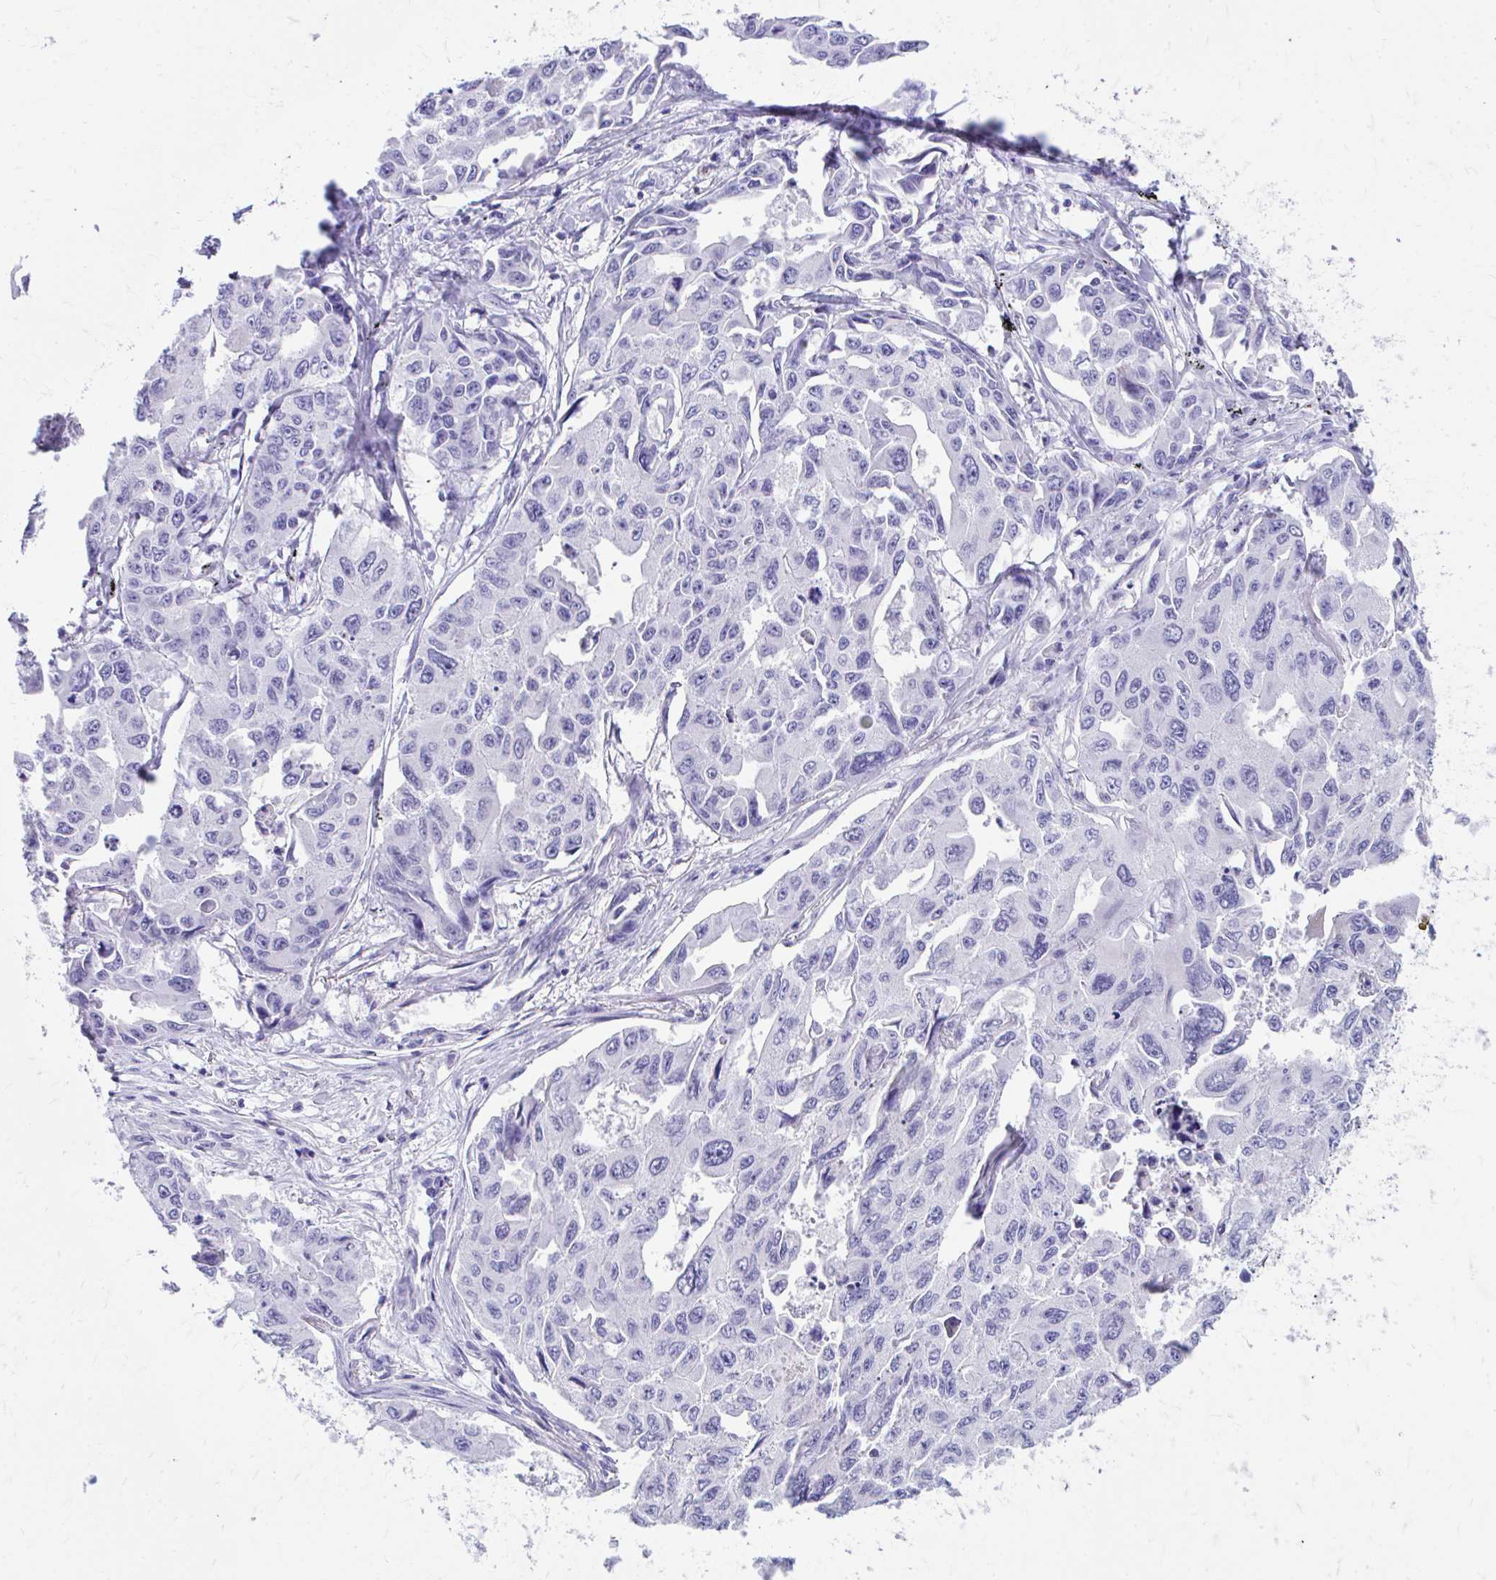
{"staining": {"intensity": "negative", "quantity": "none", "location": "none"}, "tissue": "lung cancer", "cell_type": "Tumor cells", "image_type": "cancer", "snomed": [{"axis": "morphology", "description": "Adenocarcinoma, NOS"}, {"axis": "topography", "description": "Lung"}], "caption": "High magnification brightfield microscopy of lung cancer (adenocarcinoma) stained with DAB (brown) and counterstained with hematoxylin (blue): tumor cells show no significant expression. (DAB (3,3'-diaminobenzidine) immunohistochemistry (IHC) visualized using brightfield microscopy, high magnification).", "gene": "KRIT1", "patient": {"sex": "male", "age": 64}}